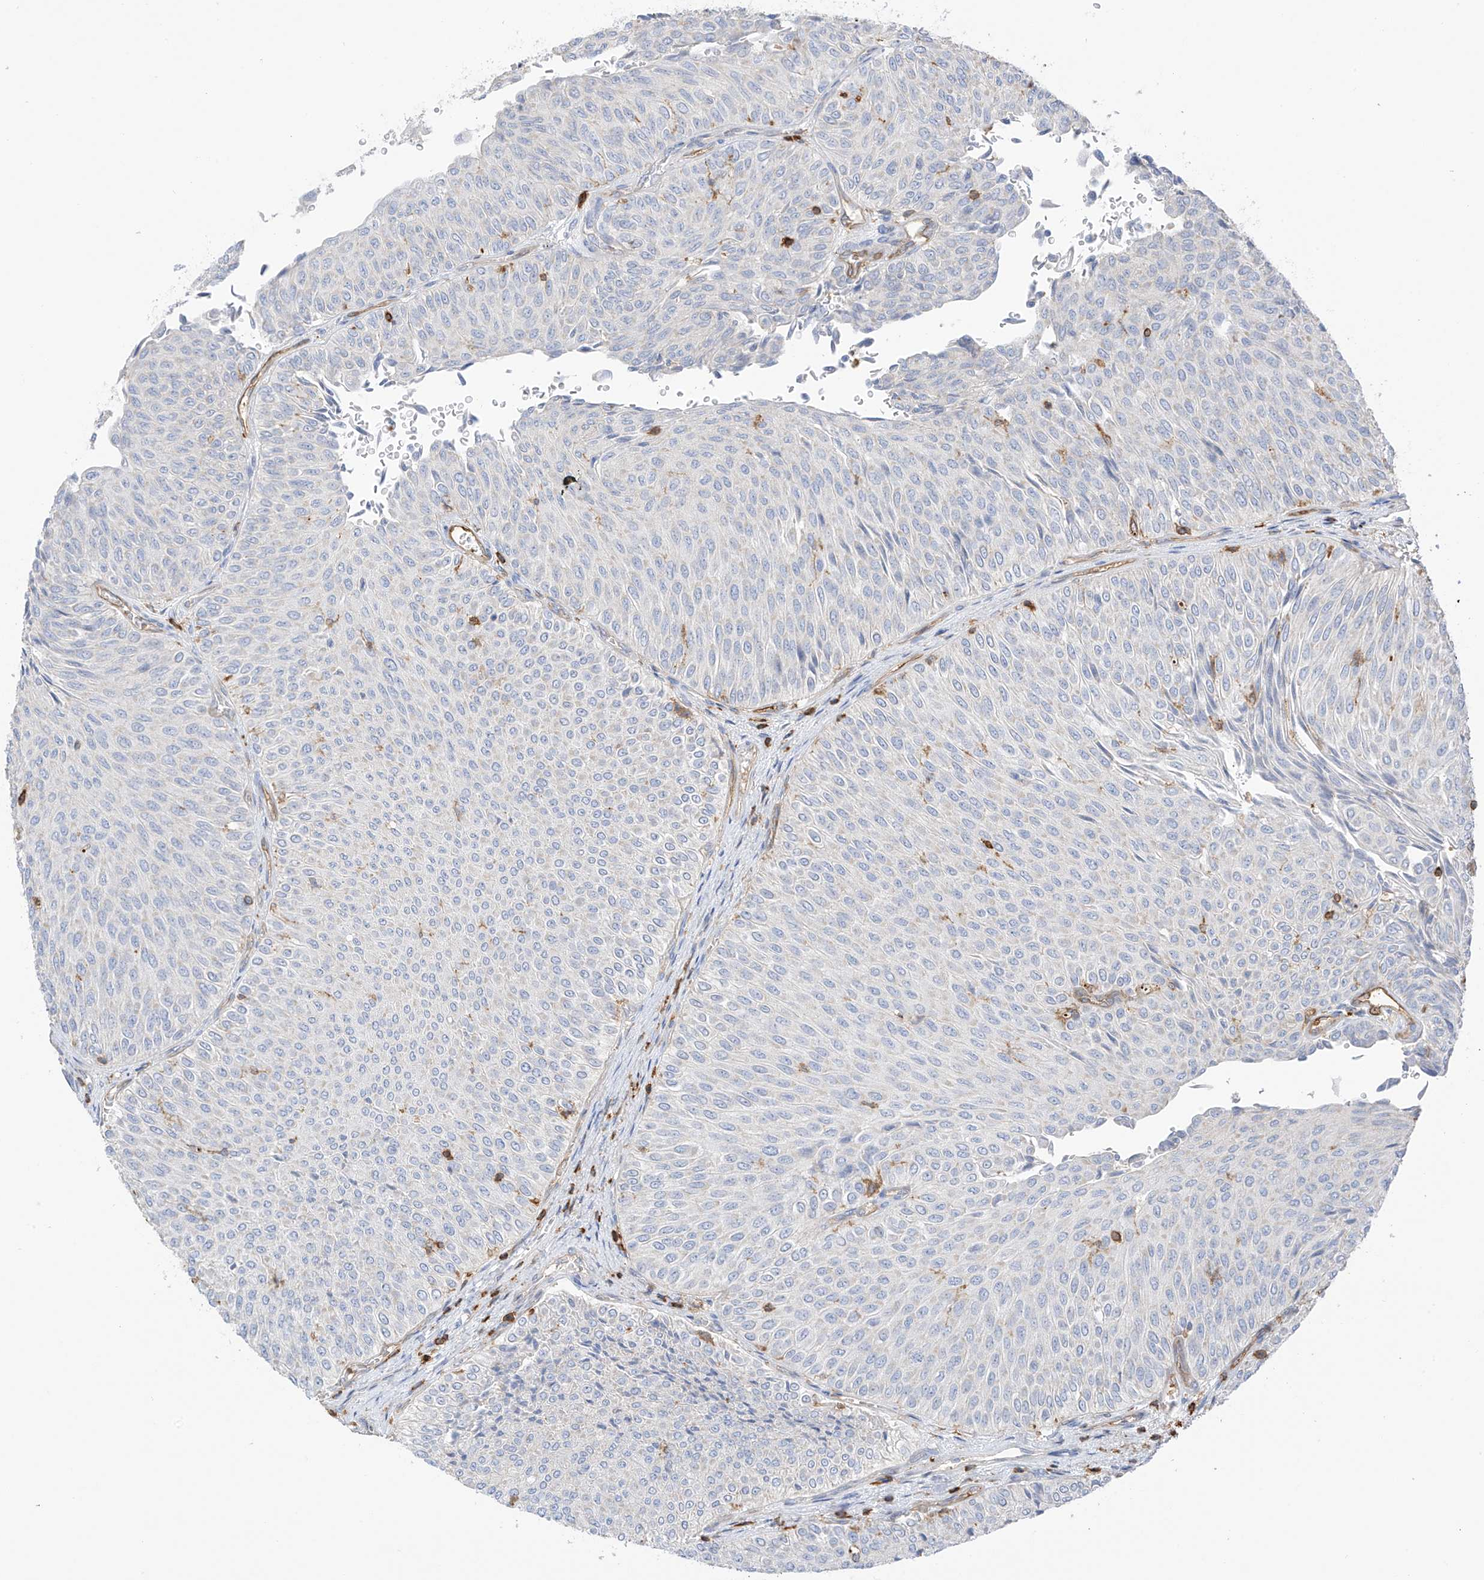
{"staining": {"intensity": "negative", "quantity": "none", "location": "none"}, "tissue": "urothelial cancer", "cell_type": "Tumor cells", "image_type": "cancer", "snomed": [{"axis": "morphology", "description": "Urothelial carcinoma, Low grade"}, {"axis": "topography", "description": "Urinary bladder"}], "caption": "This is an immunohistochemistry (IHC) image of urothelial cancer. There is no positivity in tumor cells.", "gene": "ARHGAP25", "patient": {"sex": "male", "age": 78}}